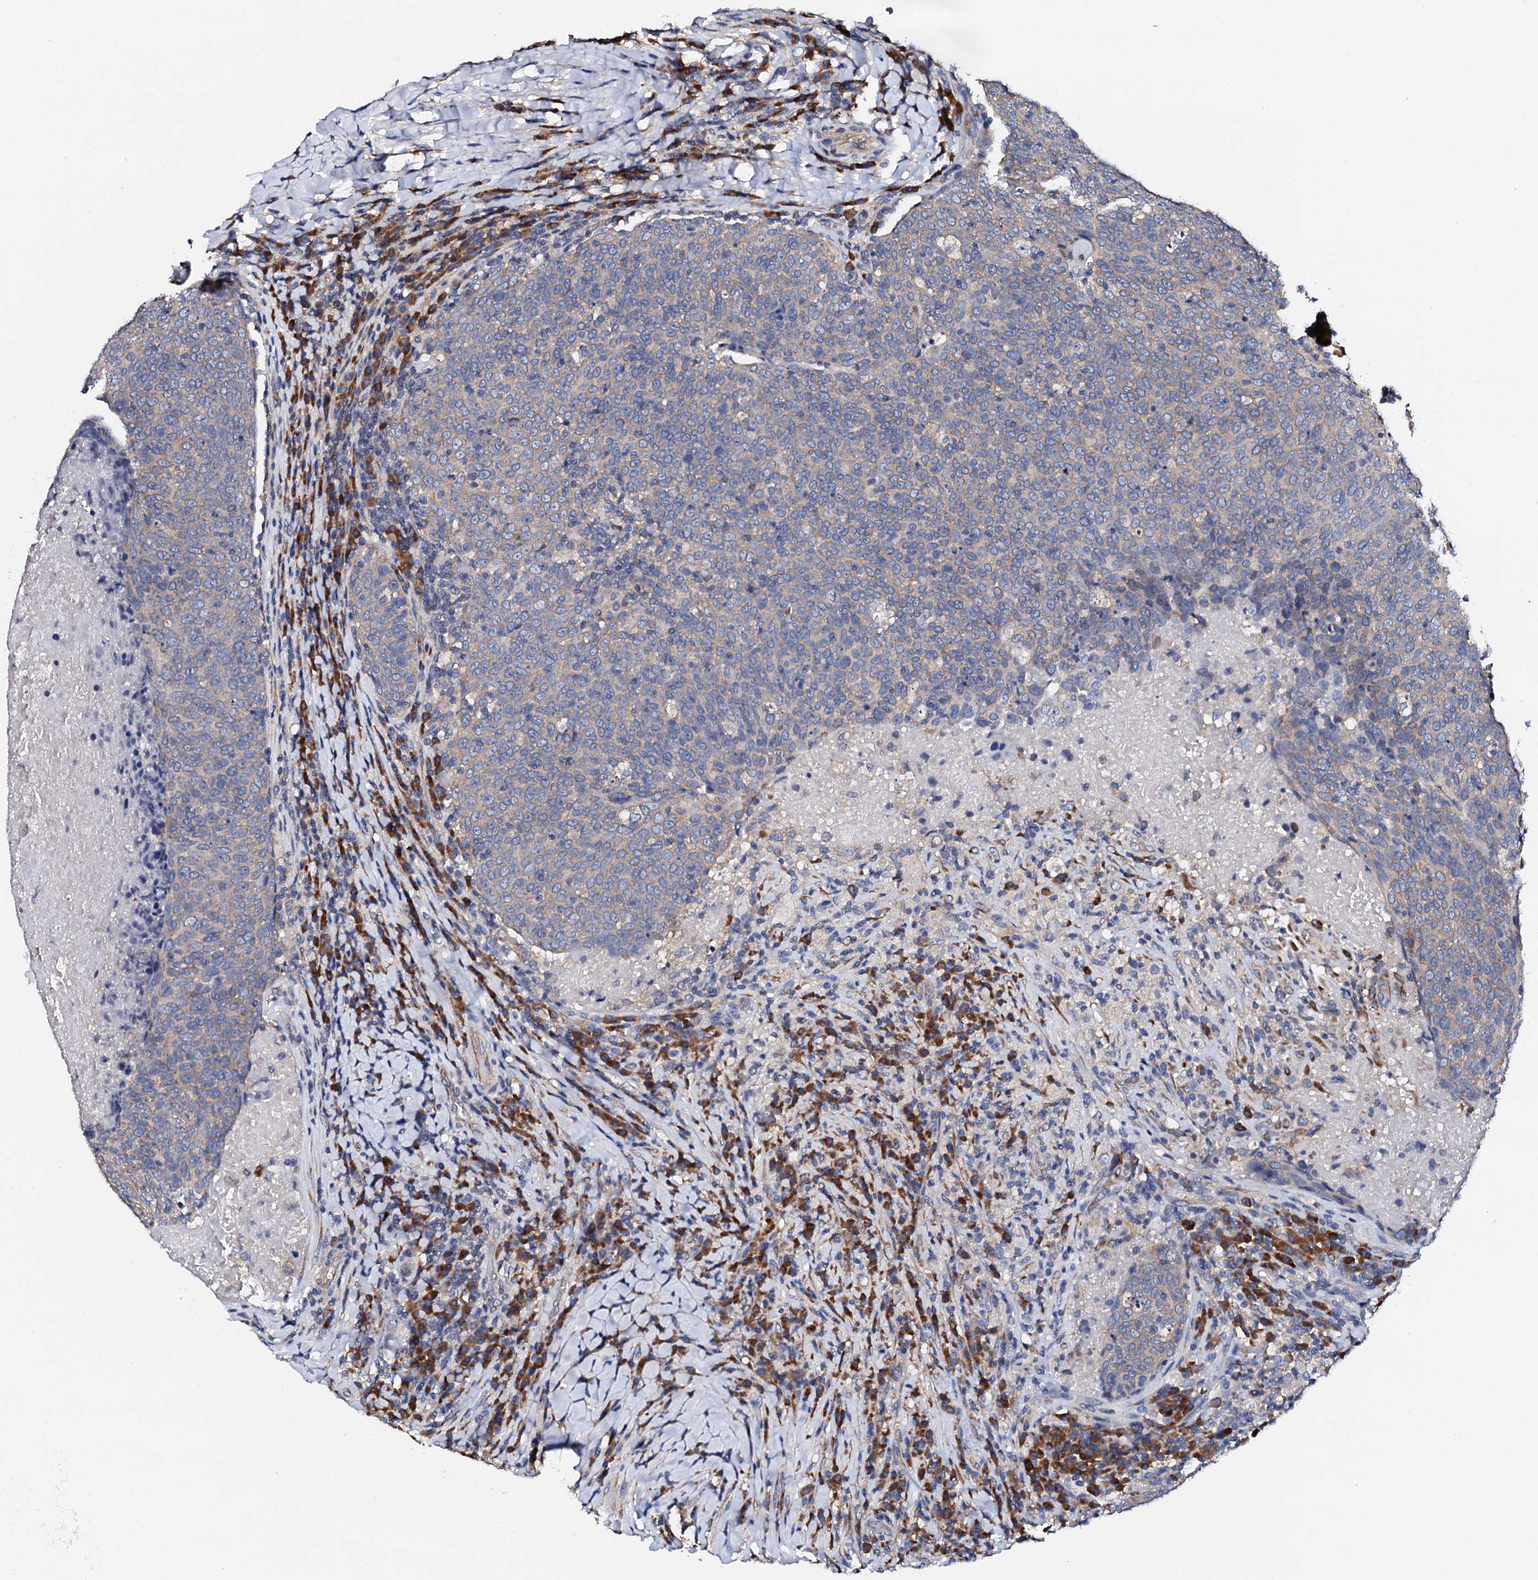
{"staining": {"intensity": "weak", "quantity": "<25%", "location": "cytoplasmic/membranous"}, "tissue": "head and neck cancer", "cell_type": "Tumor cells", "image_type": "cancer", "snomed": [{"axis": "morphology", "description": "Squamous cell carcinoma, NOS"}, {"axis": "morphology", "description": "Squamous cell carcinoma, metastatic, NOS"}, {"axis": "topography", "description": "Lymph node"}, {"axis": "topography", "description": "Head-Neck"}], "caption": "Micrograph shows no significant protein staining in tumor cells of head and neck squamous cell carcinoma.", "gene": "NUP58", "patient": {"sex": "male", "age": 62}}